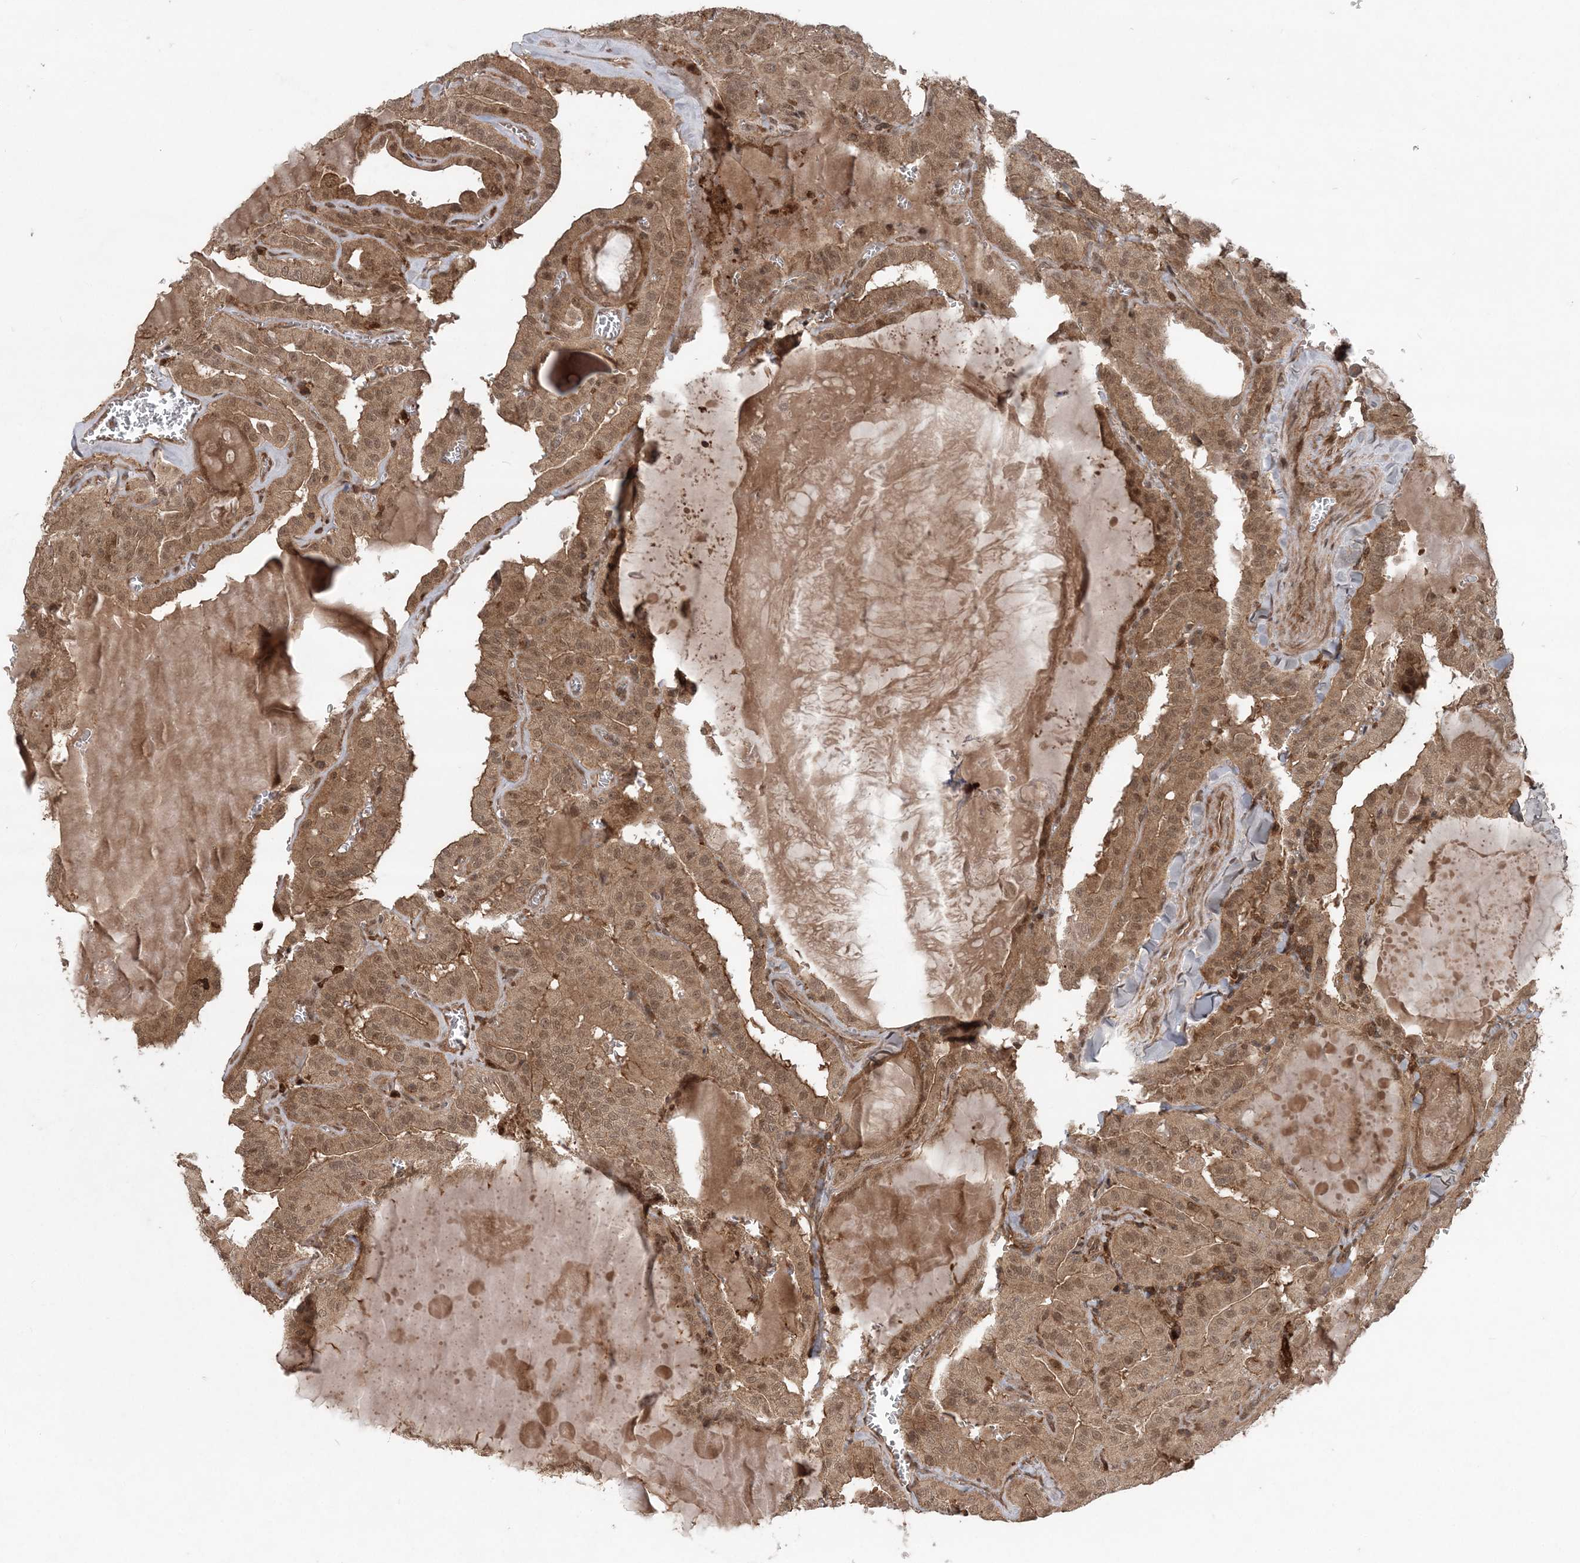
{"staining": {"intensity": "moderate", "quantity": ">75%", "location": "cytoplasmic/membranous,nuclear"}, "tissue": "thyroid cancer", "cell_type": "Tumor cells", "image_type": "cancer", "snomed": [{"axis": "morphology", "description": "Papillary adenocarcinoma, NOS"}, {"axis": "topography", "description": "Thyroid gland"}], "caption": "Moderate cytoplasmic/membranous and nuclear protein staining is appreciated in about >75% of tumor cells in thyroid cancer (papillary adenocarcinoma).", "gene": "LACC1", "patient": {"sex": "male", "age": 52}}